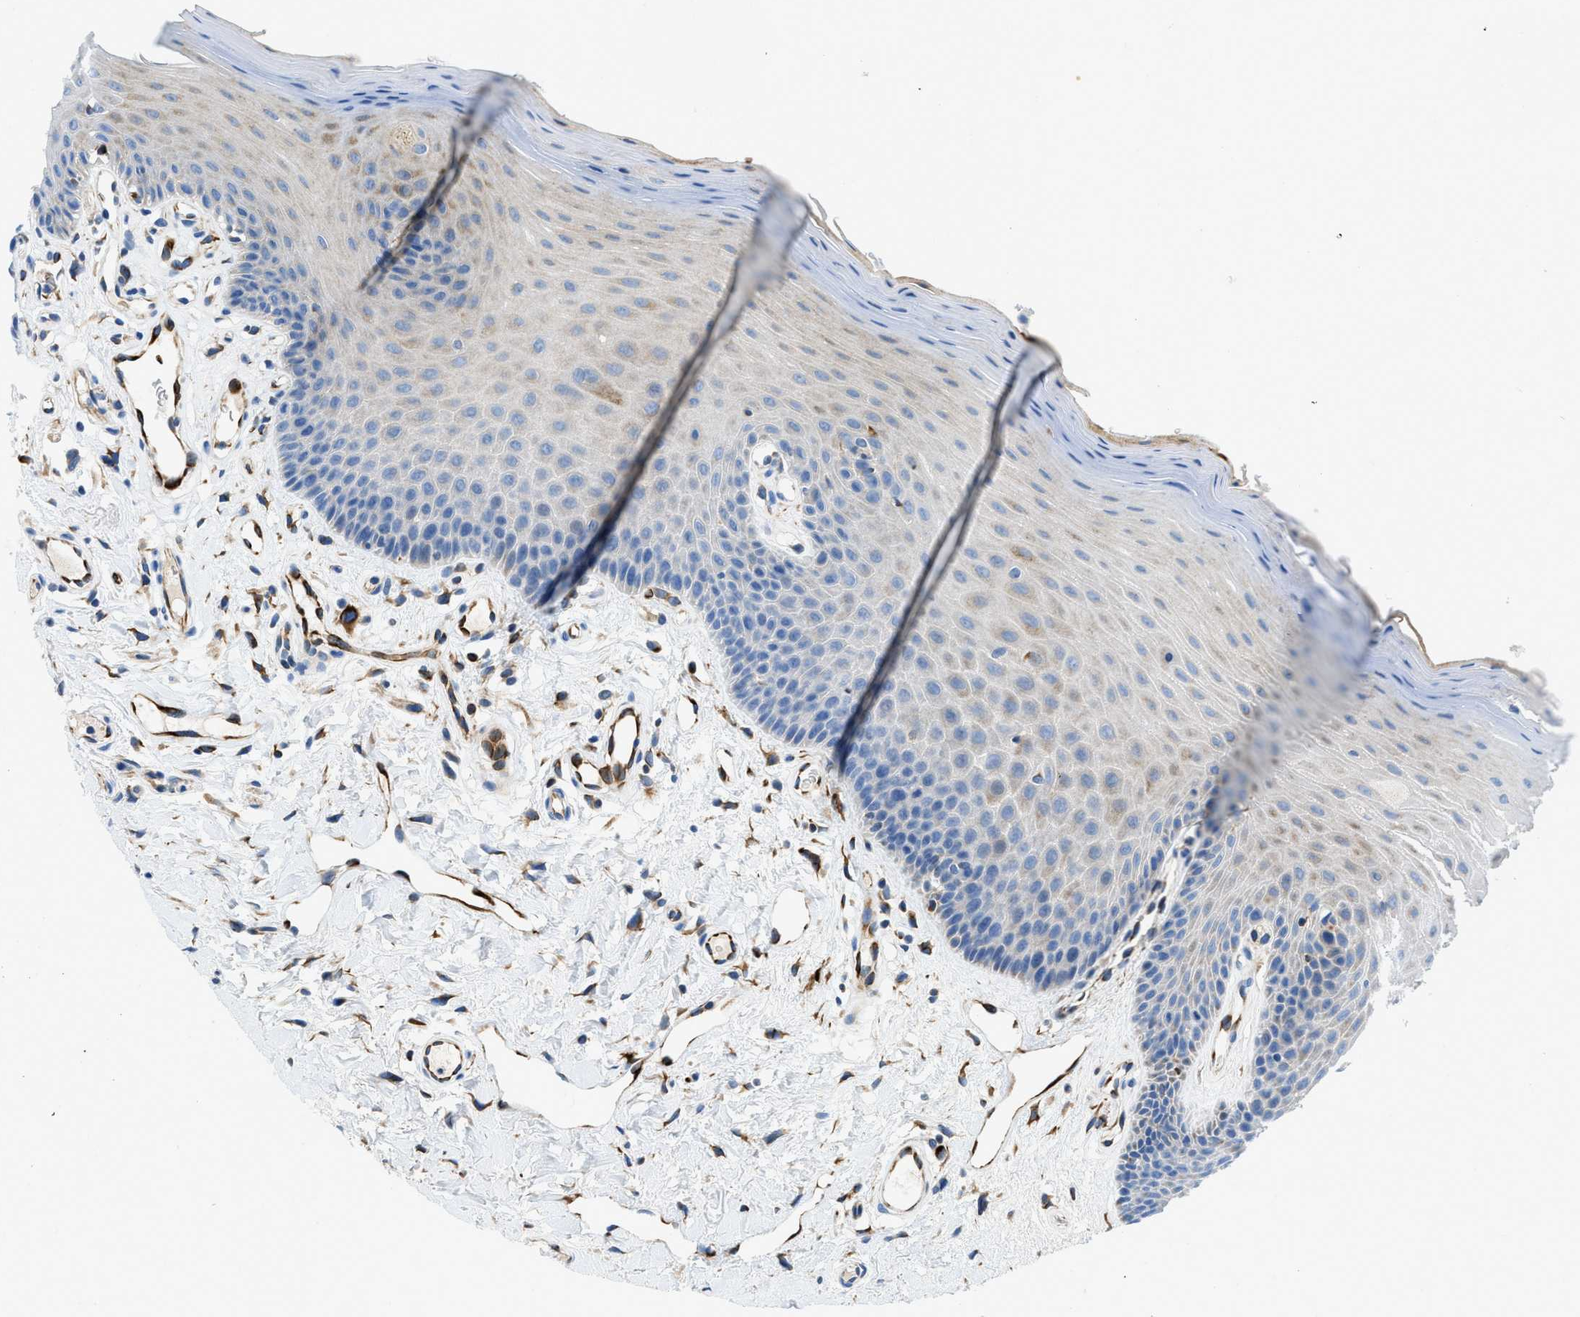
{"staining": {"intensity": "weak", "quantity": "<25%", "location": "cytoplasmic/membranous"}, "tissue": "oral mucosa", "cell_type": "Squamous epithelial cells", "image_type": "normal", "snomed": [{"axis": "morphology", "description": "Normal tissue, NOS"}, {"axis": "morphology", "description": "Squamous cell carcinoma, NOS"}, {"axis": "topography", "description": "Skeletal muscle"}, {"axis": "topography", "description": "Adipose tissue"}, {"axis": "topography", "description": "Vascular tissue"}, {"axis": "topography", "description": "Oral tissue"}, {"axis": "topography", "description": "Peripheral nerve tissue"}, {"axis": "topography", "description": "Head-Neck"}], "caption": "The image shows no significant expression in squamous epithelial cells of oral mucosa.", "gene": "ZNF831", "patient": {"sex": "male", "age": 71}}